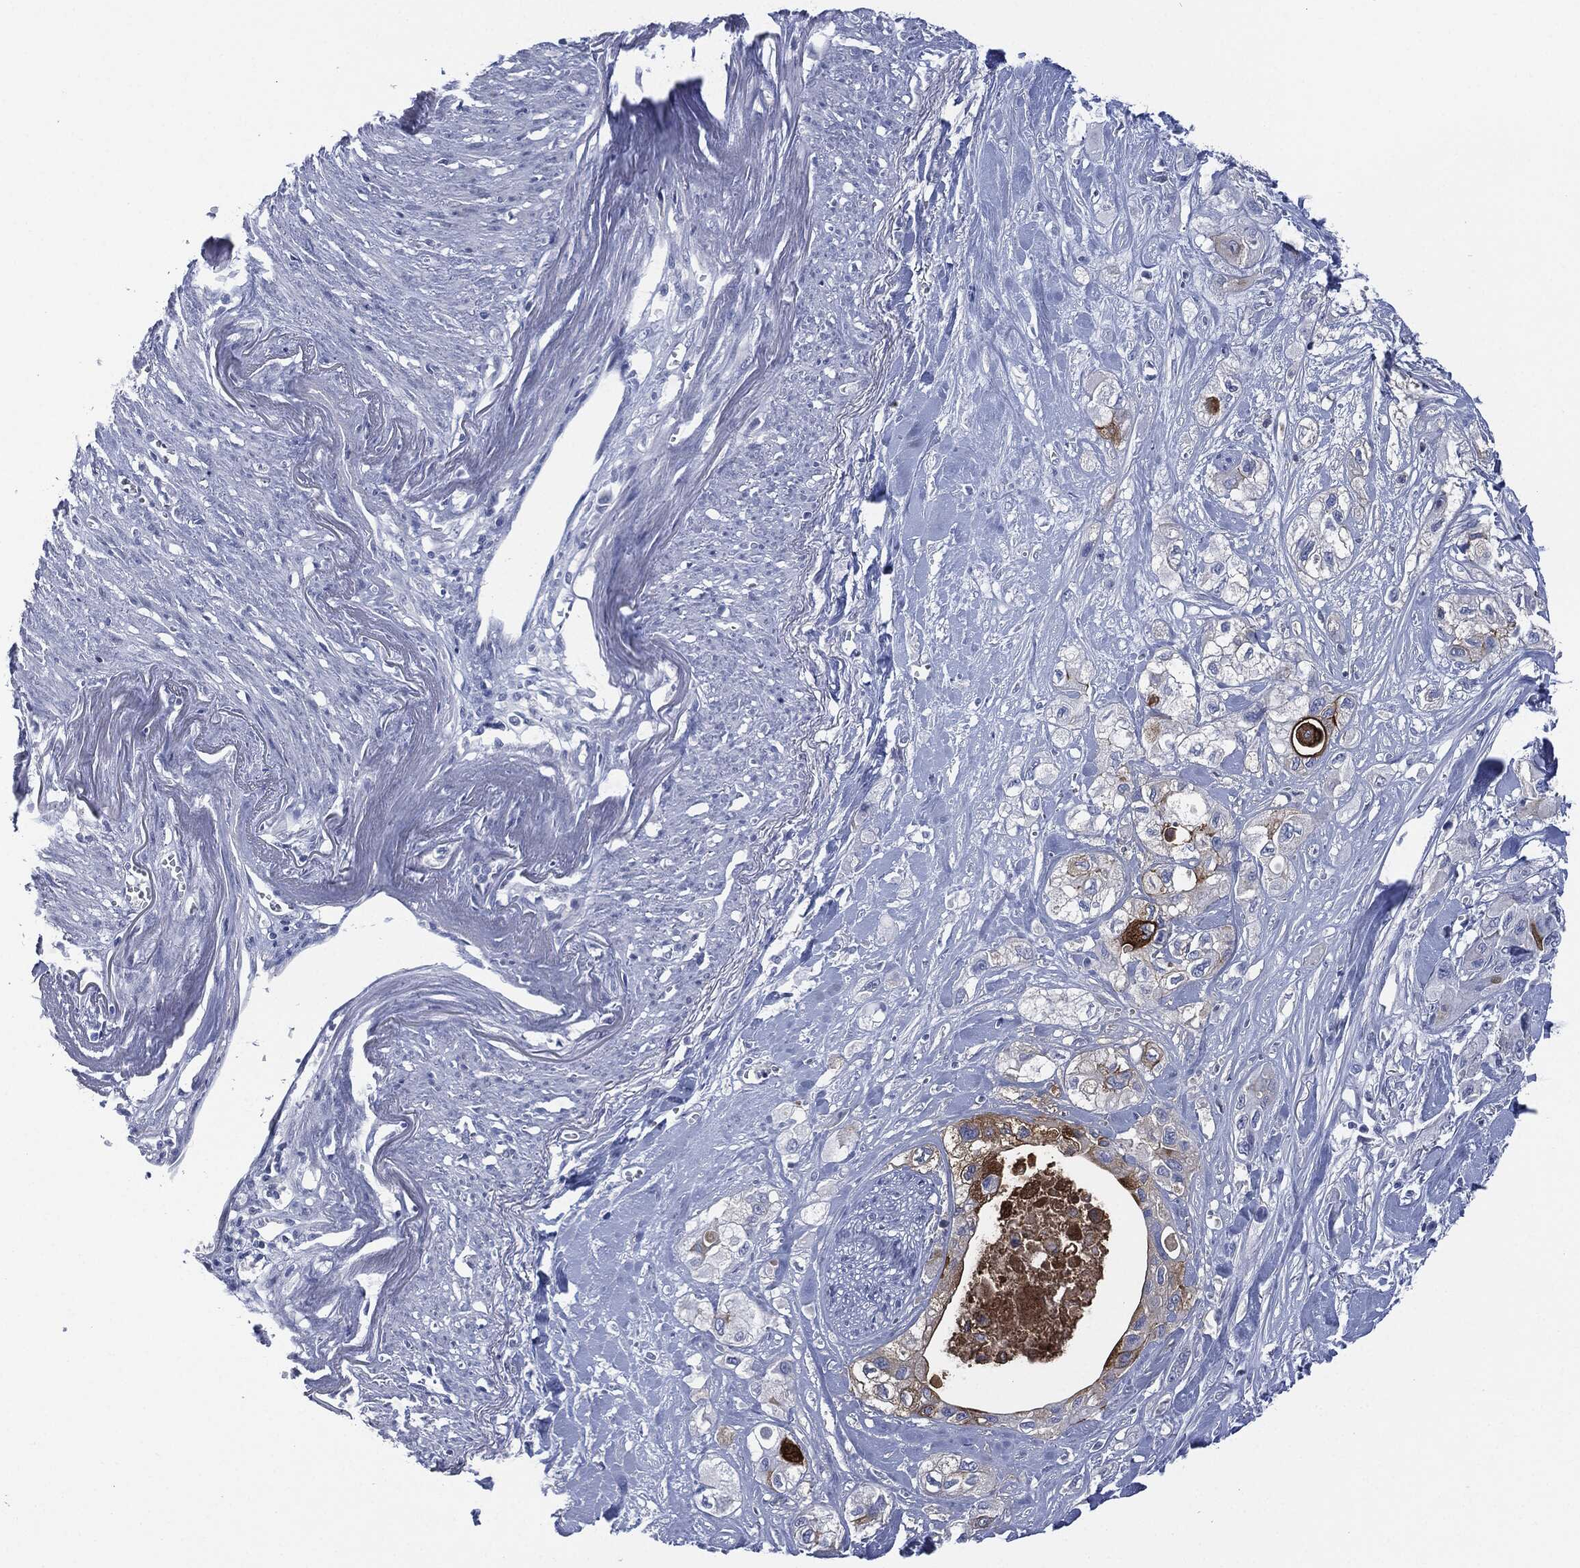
{"staining": {"intensity": "moderate", "quantity": "<25%", "location": "cytoplasmic/membranous"}, "tissue": "pancreatic cancer", "cell_type": "Tumor cells", "image_type": "cancer", "snomed": [{"axis": "morphology", "description": "Adenocarcinoma, NOS"}, {"axis": "topography", "description": "Pancreas"}], "caption": "Immunohistochemical staining of pancreatic cancer reveals low levels of moderate cytoplasmic/membranous protein positivity in about <25% of tumor cells.", "gene": "MUC16", "patient": {"sex": "male", "age": 72}}